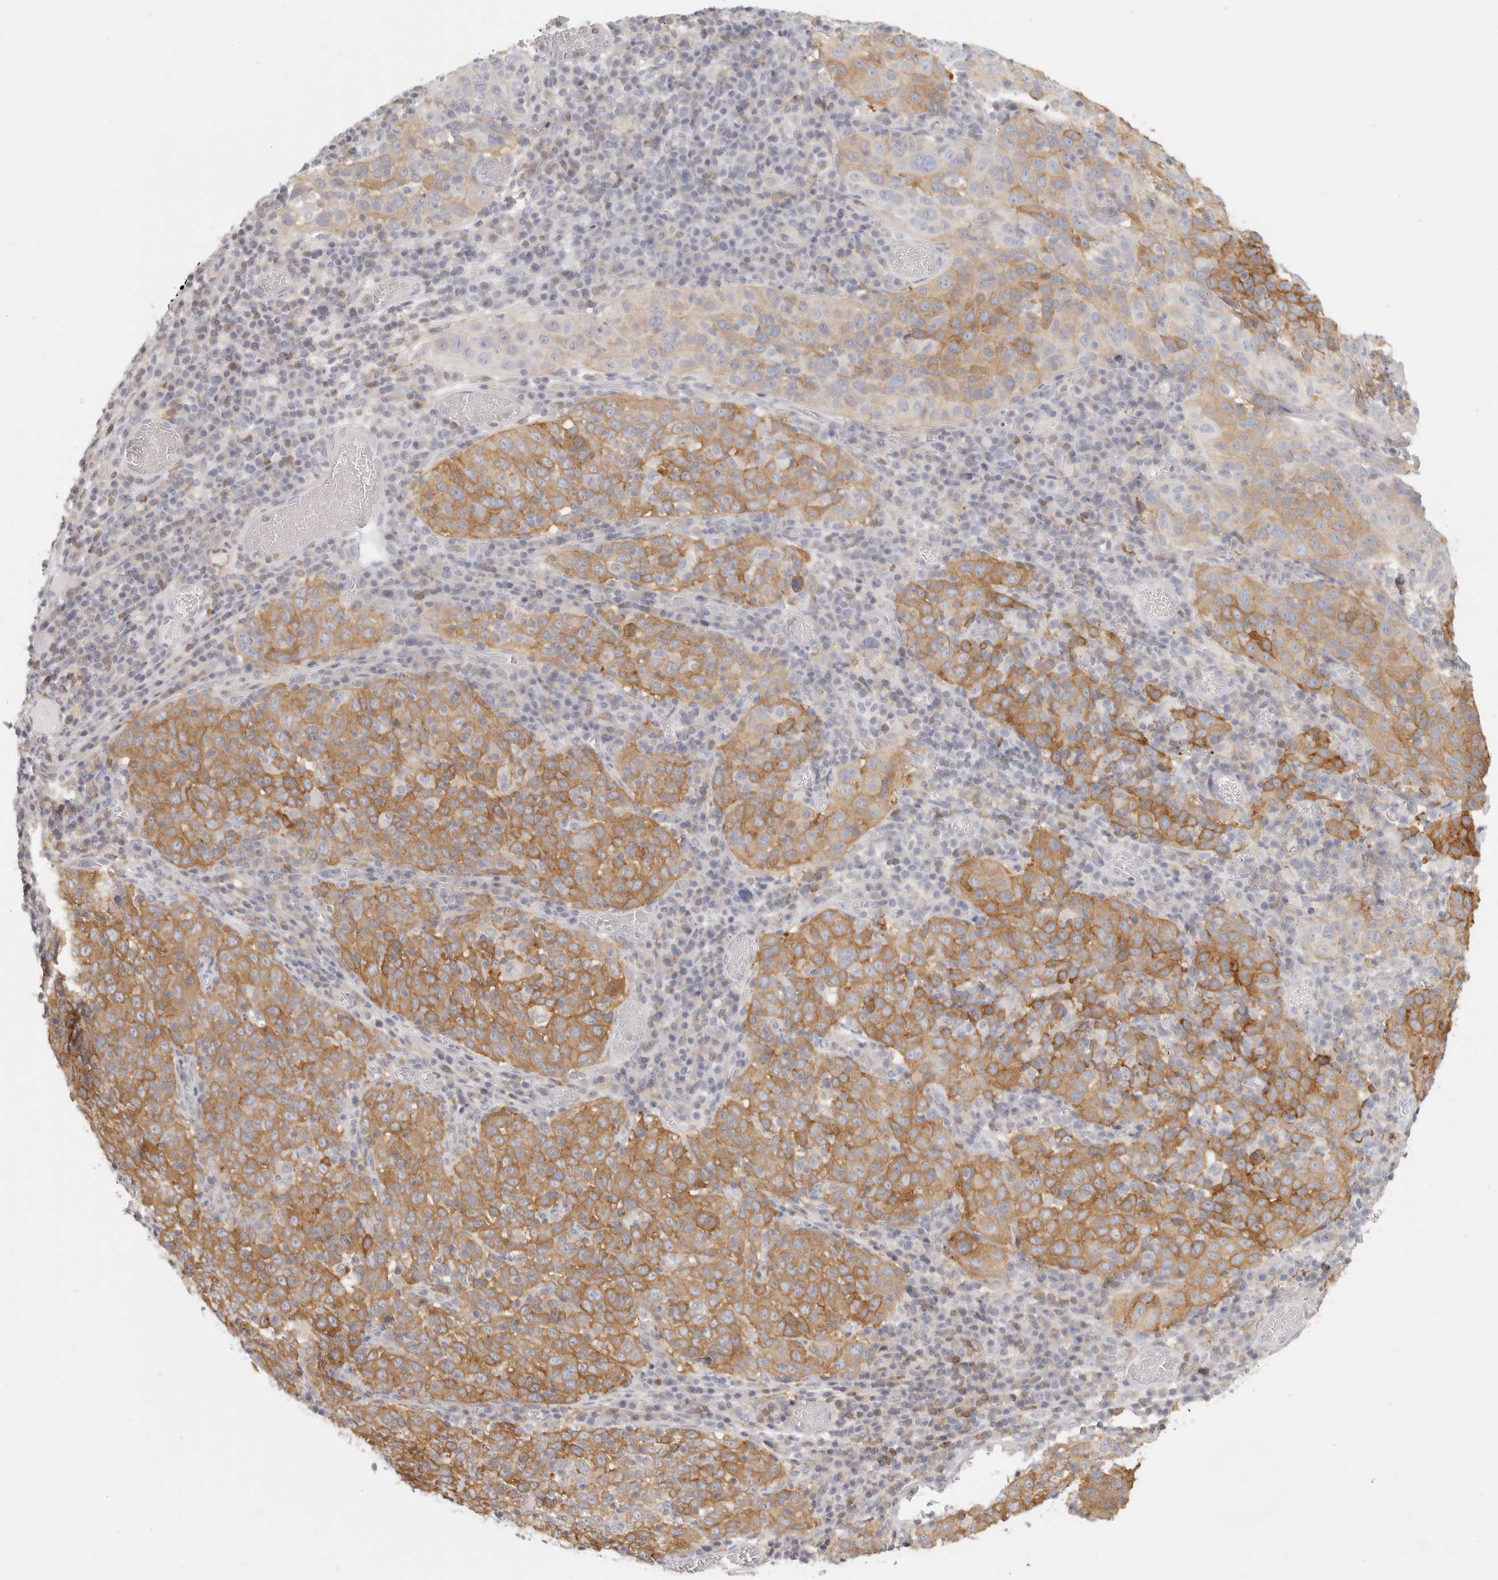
{"staining": {"intensity": "moderate", "quantity": ">75%", "location": "cytoplasmic/membranous"}, "tissue": "cervical cancer", "cell_type": "Tumor cells", "image_type": "cancer", "snomed": [{"axis": "morphology", "description": "Squamous cell carcinoma, NOS"}, {"axis": "topography", "description": "Cervix"}], "caption": "The micrograph demonstrates immunohistochemical staining of cervical cancer (squamous cell carcinoma). There is moderate cytoplasmic/membranous staining is appreciated in about >75% of tumor cells. (DAB IHC, brown staining for protein, blue staining for nuclei).", "gene": "NIBAN1", "patient": {"sex": "female", "age": 46}}